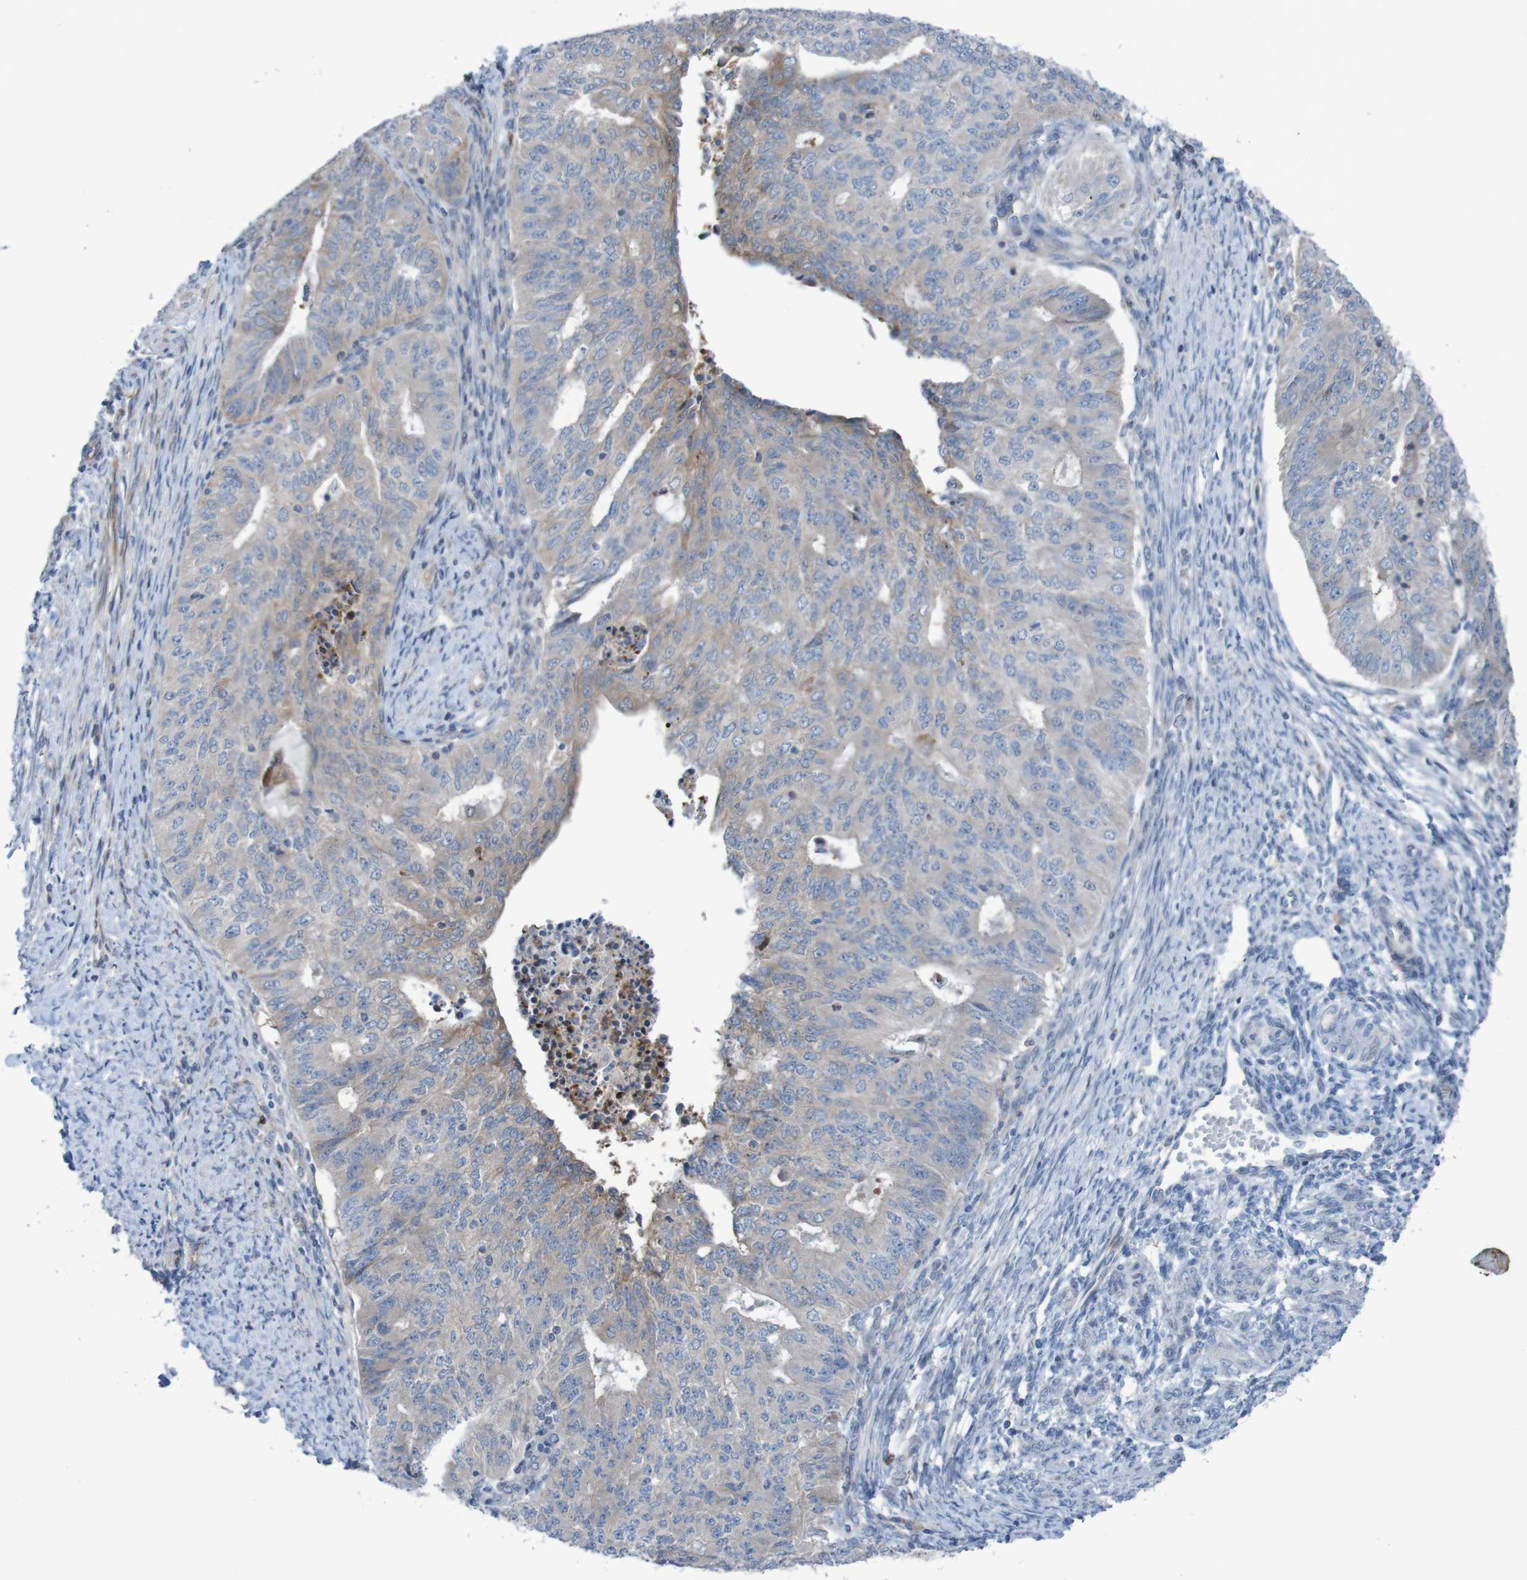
{"staining": {"intensity": "moderate", "quantity": "25%-75%", "location": "cytoplasmic/membranous"}, "tissue": "endometrial cancer", "cell_type": "Tumor cells", "image_type": "cancer", "snomed": [{"axis": "morphology", "description": "Adenocarcinoma, NOS"}, {"axis": "topography", "description": "Endometrium"}], "caption": "This is an image of IHC staining of endometrial cancer, which shows moderate positivity in the cytoplasmic/membranous of tumor cells.", "gene": "ANGPT4", "patient": {"sex": "female", "age": 32}}